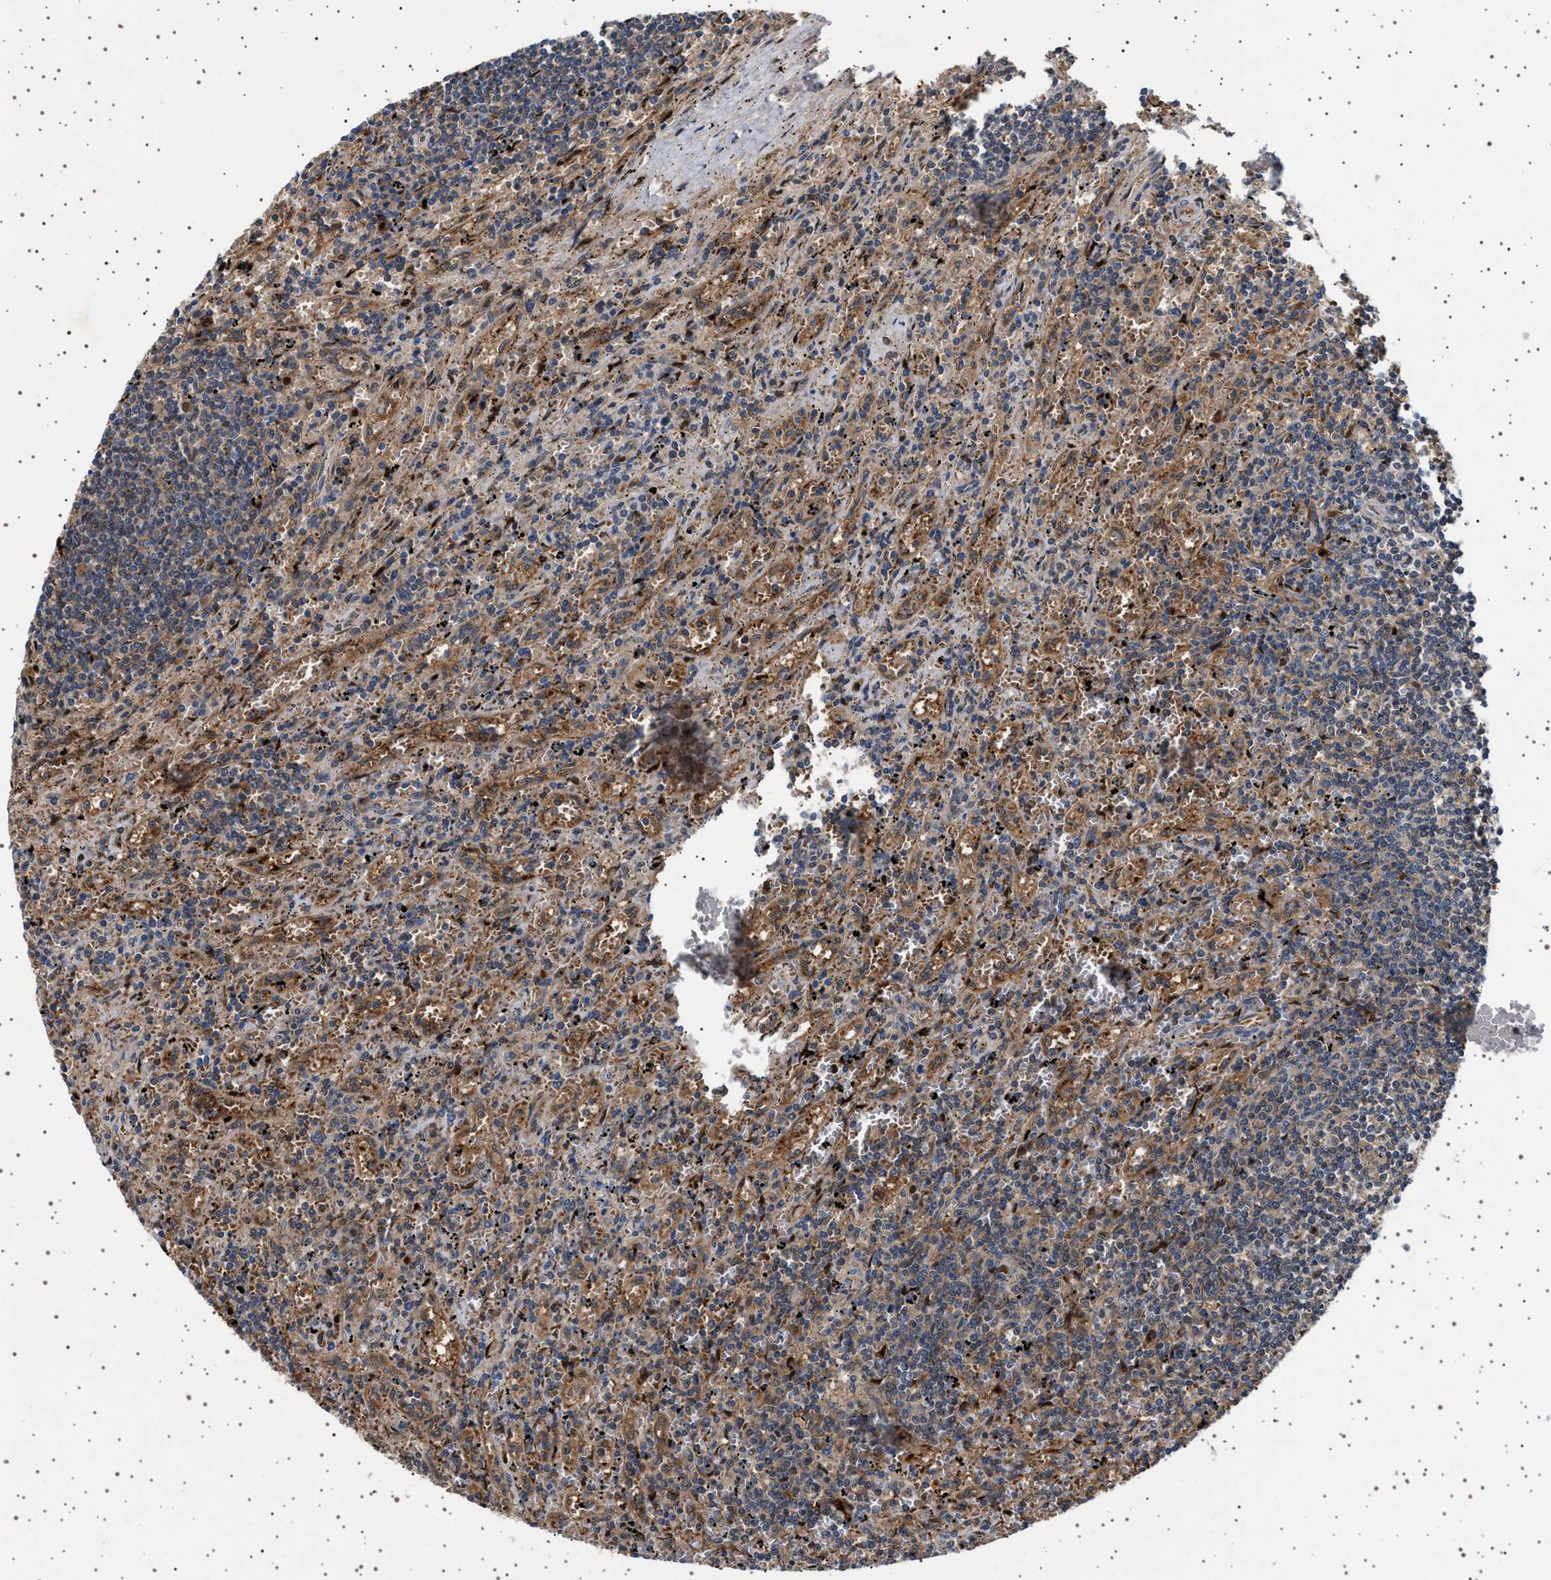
{"staining": {"intensity": "weak", "quantity": "<25%", "location": "cytoplasmic/membranous"}, "tissue": "lymphoma", "cell_type": "Tumor cells", "image_type": "cancer", "snomed": [{"axis": "morphology", "description": "Malignant lymphoma, non-Hodgkin's type, Low grade"}, {"axis": "topography", "description": "Spleen"}], "caption": "This is an immunohistochemistry (IHC) micrograph of low-grade malignant lymphoma, non-Hodgkin's type. There is no positivity in tumor cells.", "gene": "FICD", "patient": {"sex": "male", "age": 76}}